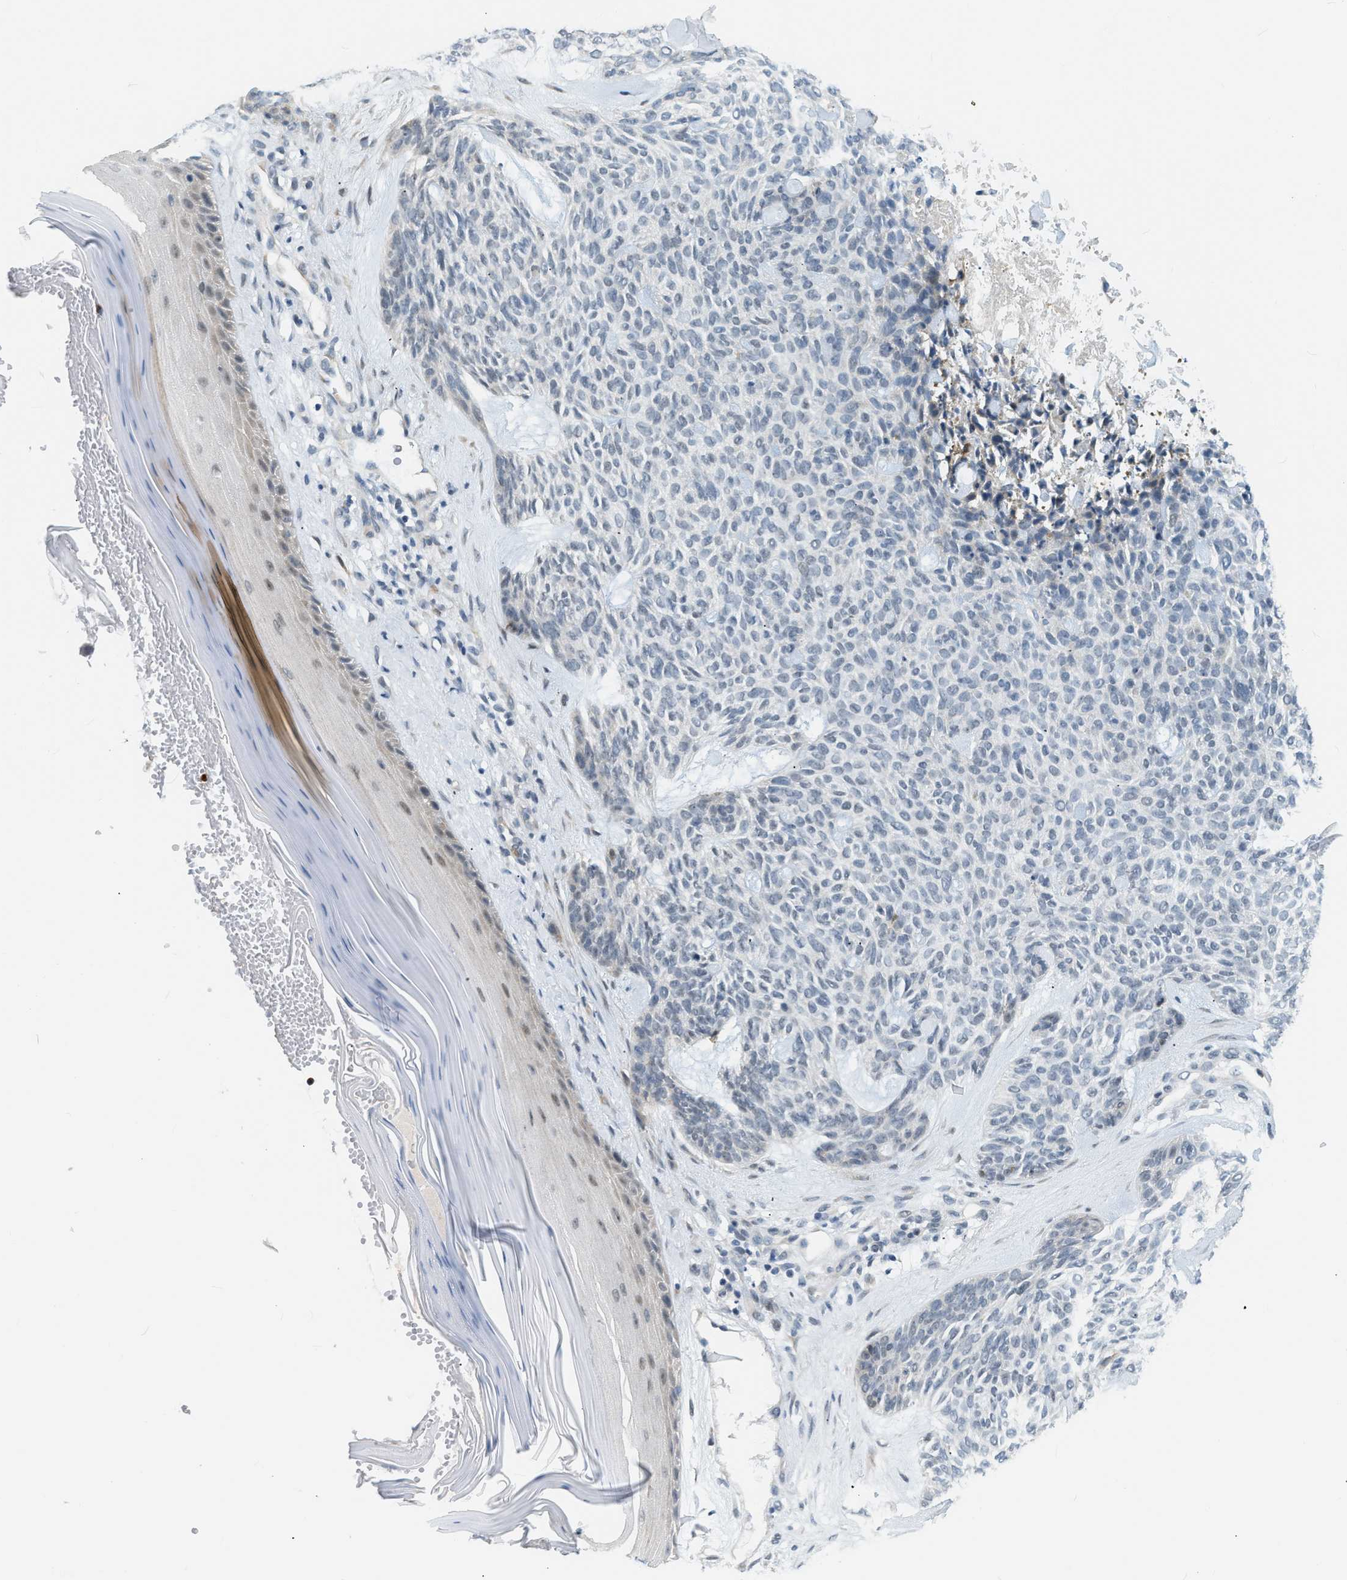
{"staining": {"intensity": "negative", "quantity": "none", "location": "none"}, "tissue": "skin cancer", "cell_type": "Tumor cells", "image_type": "cancer", "snomed": [{"axis": "morphology", "description": "Basal cell carcinoma"}, {"axis": "topography", "description": "Skin"}], "caption": "An IHC photomicrograph of skin basal cell carcinoma is shown. There is no staining in tumor cells of skin basal cell carcinoma.", "gene": "ZNF408", "patient": {"sex": "male", "age": 55}}